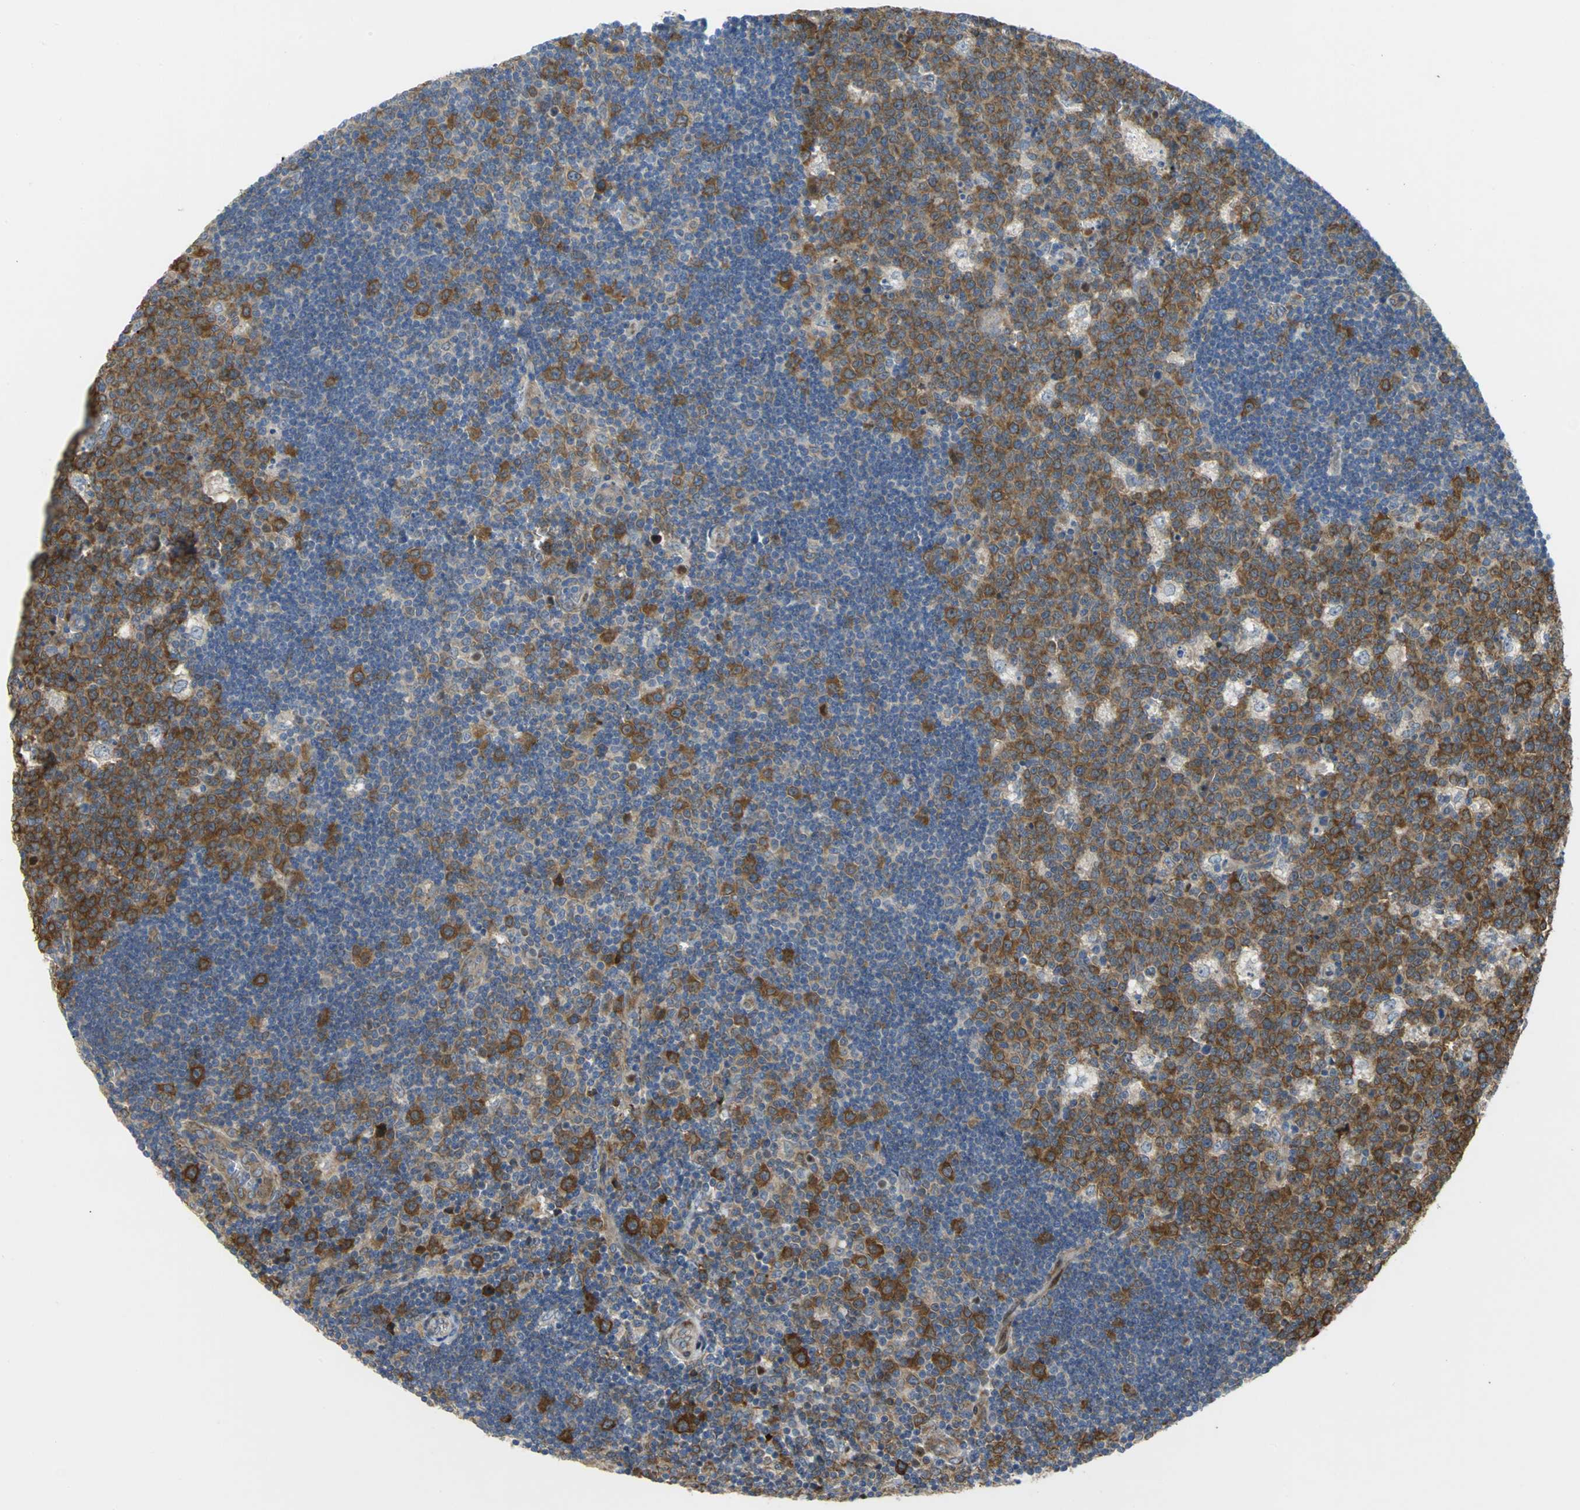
{"staining": {"intensity": "strong", "quantity": ">75%", "location": "cytoplasmic/membranous"}, "tissue": "lymph node", "cell_type": "Germinal center cells", "image_type": "normal", "snomed": [{"axis": "morphology", "description": "Normal tissue, NOS"}, {"axis": "topography", "description": "Lymph node"}, {"axis": "topography", "description": "Salivary gland"}], "caption": "Immunohistochemical staining of benign lymph node exhibits high levels of strong cytoplasmic/membranous positivity in approximately >75% of germinal center cells.", "gene": "YBX1", "patient": {"sex": "male", "age": 8}}